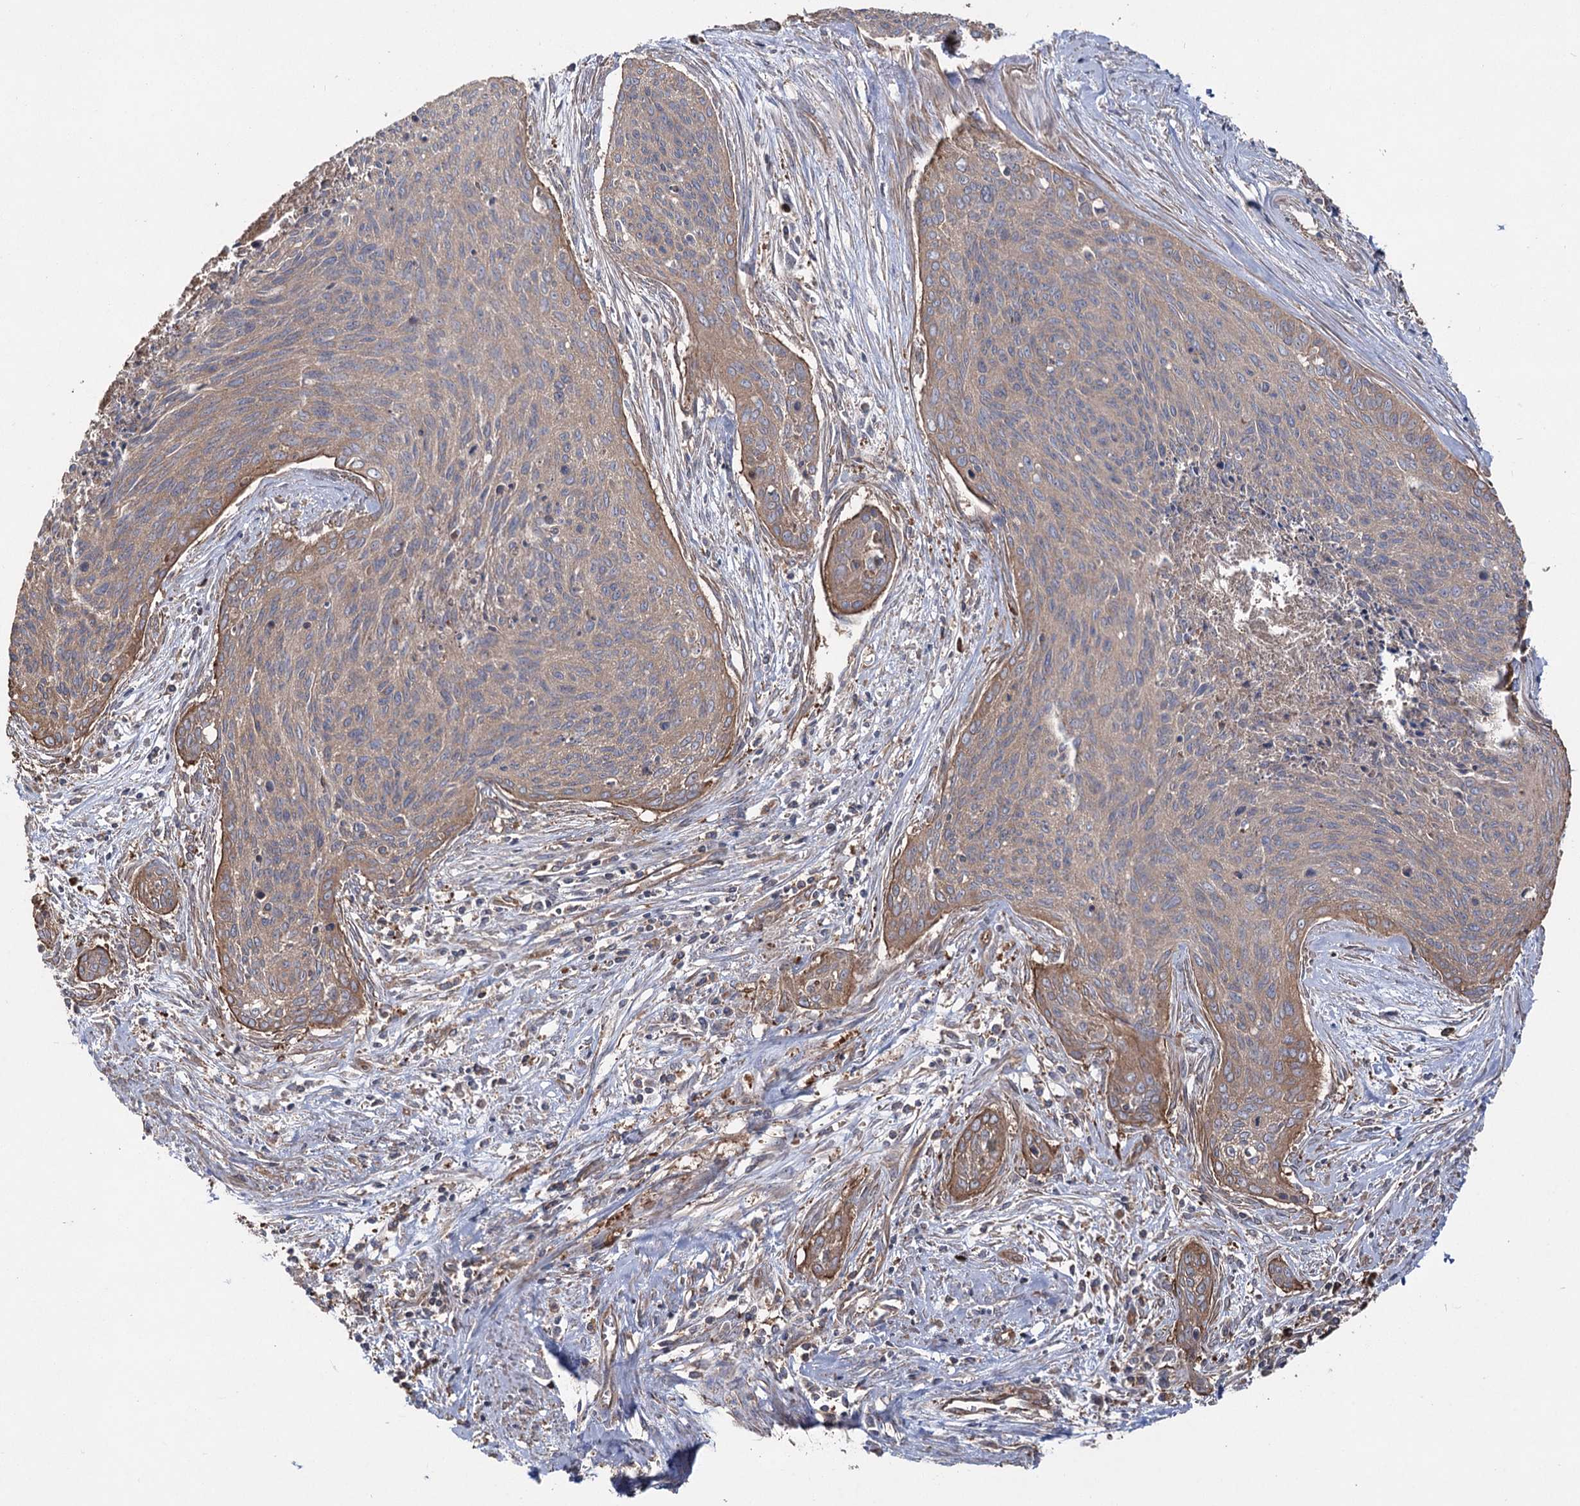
{"staining": {"intensity": "weak", "quantity": "25%-75%", "location": "cytoplasmic/membranous"}, "tissue": "cervical cancer", "cell_type": "Tumor cells", "image_type": "cancer", "snomed": [{"axis": "morphology", "description": "Squamous cell carcinoma, NOS"}, {"axis": "topography", "description": "Cervix"}], "caption": "Squamous cell carcinoma (cervical) stained for a protein demonstrates weak cytoplasmic/membranous positivity in tumor cells. (Stains: DAB in brown, nuclei in blue, Microscopy: brightfield microscopy at high magnification).", "gene": "LARS2", "patient": {"sex": "female", "age": 55}}